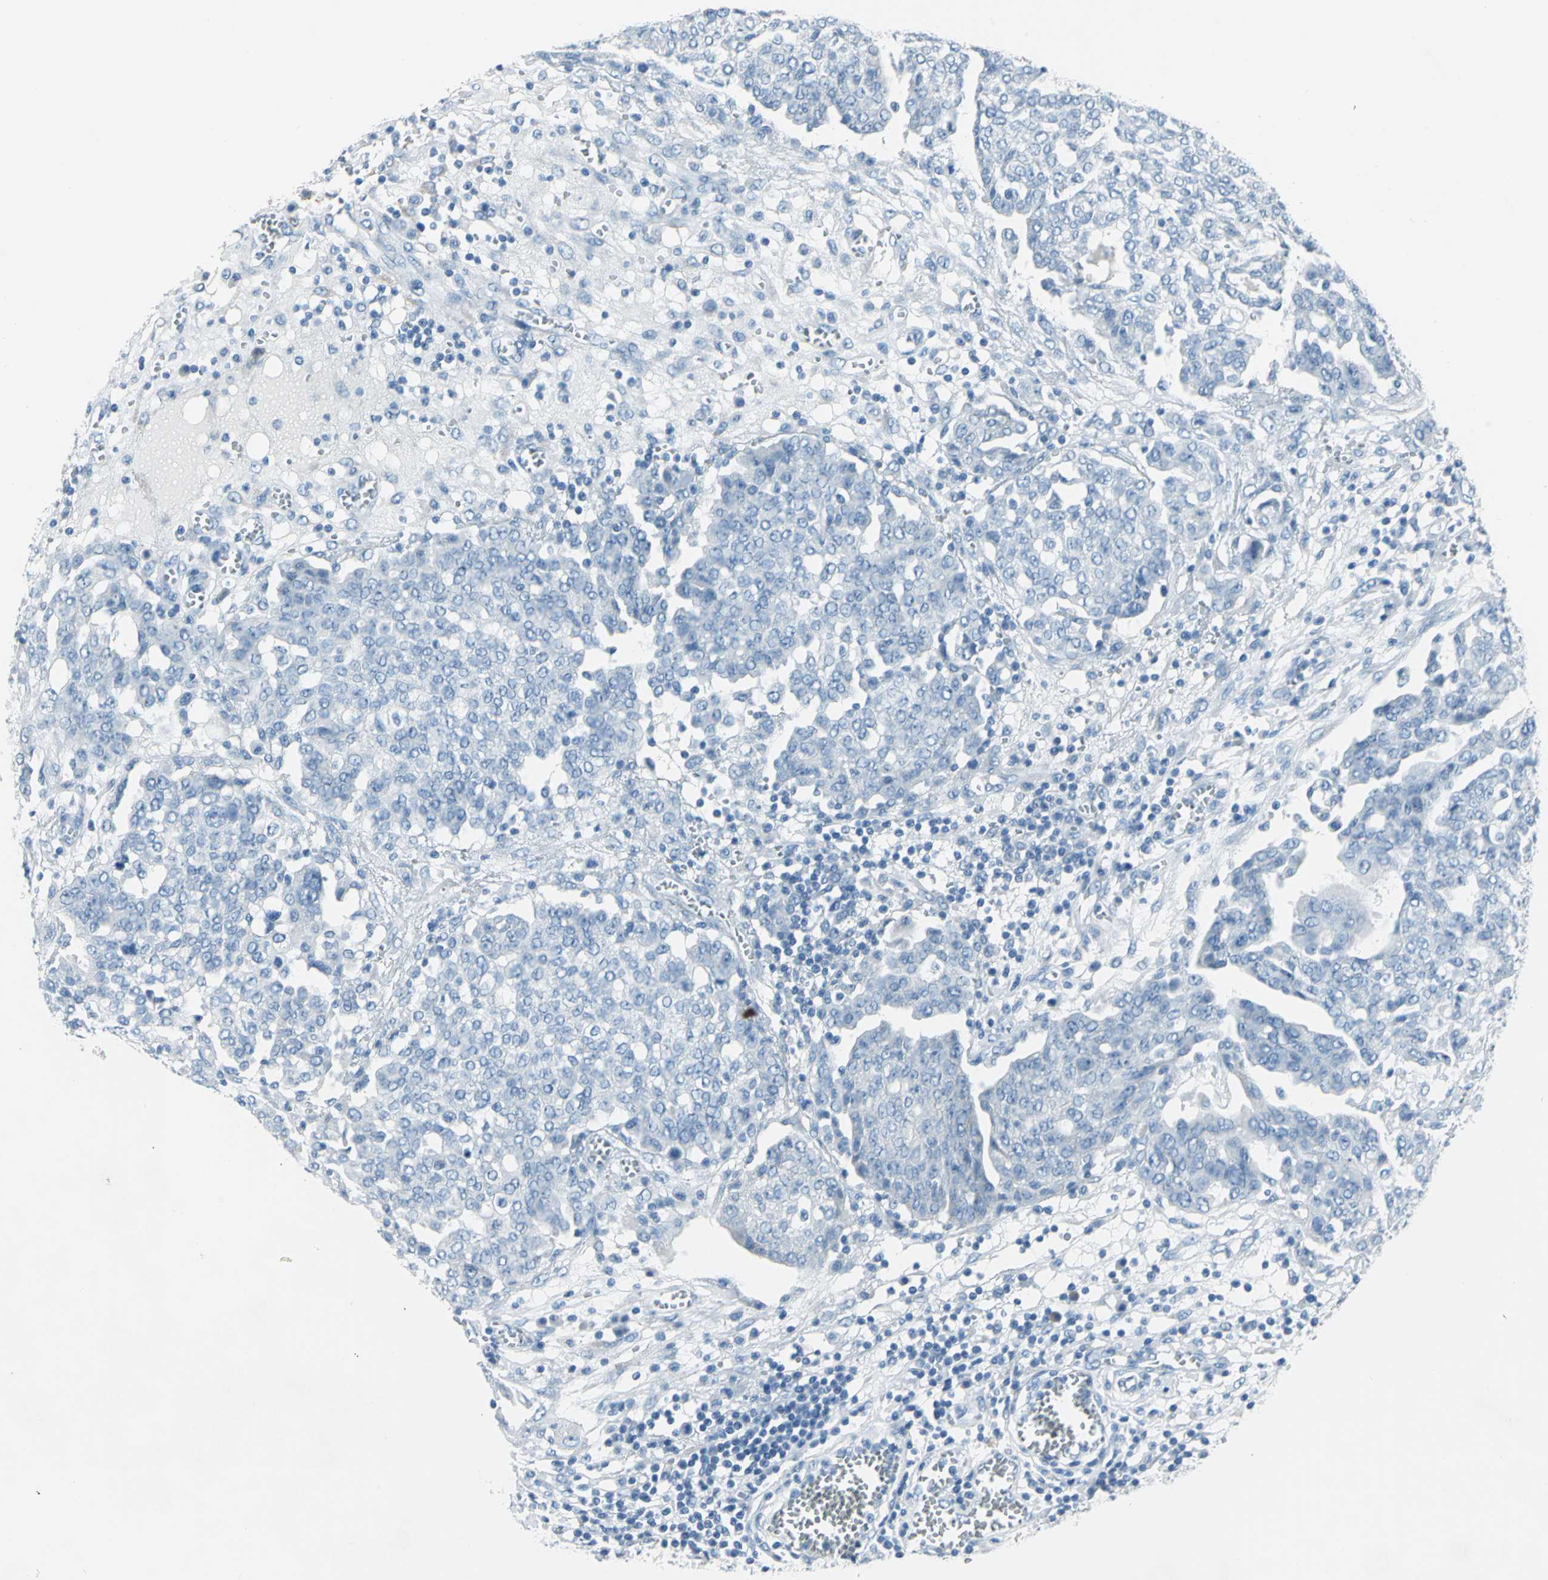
{"staining": {"intensity": "negative", "quantity": "none", "location": "none"}, "tissue": "ovarian cancer", "cell_type": "Tumor cells", "image_type": "cancer", "snomed": [{"axis": "morphology", "description": "Cystadenocarcinoma, serous, NOS"}, {"axis": "topography", "description": "Soft tissue"}, {"axis": "topography", "description": "Ovary"}], "caption": "Tumor cells are negative for protein expression in human serous cystadenocarcinoma (ovarian). Nuclei are stained in blue.", "gene": "CYB5A", "patient": {"sex": "female", "age": 57}}